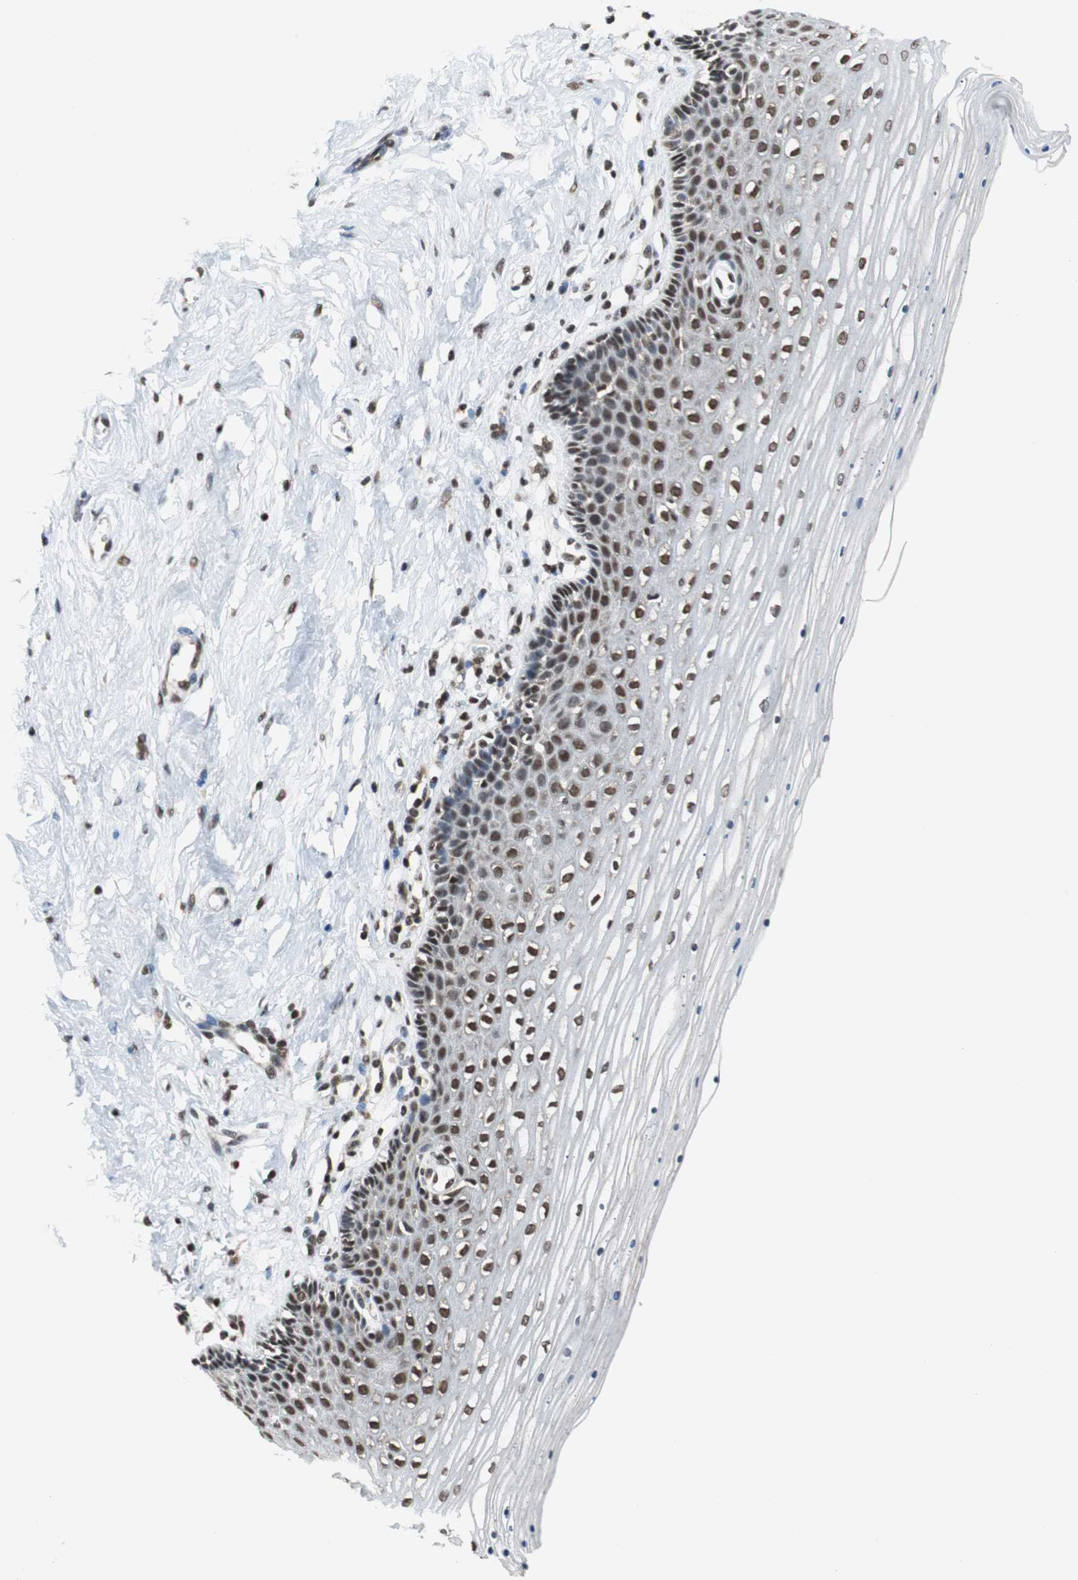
{"staining": {"intensity": "weak", "quantity": ">75%", "location": "nuclear"}, "tissue": "cervix", "cell_type": "Glandular cells", "image_type": "normal", "snomed": [{"axis": "morphology", "description": "Normal tissue, NOS"}, {"axis": "topography", "description": "Cervix"}], "caption": "Protein staining of unremarkable cervix shows weak nuclear positivity in approximately >75% of glandular cells. (brown staining indicates protein expression, while blue staining denotes nuclei).", "gene": "REST", "patient": {"sex": "female", "age": 39}}